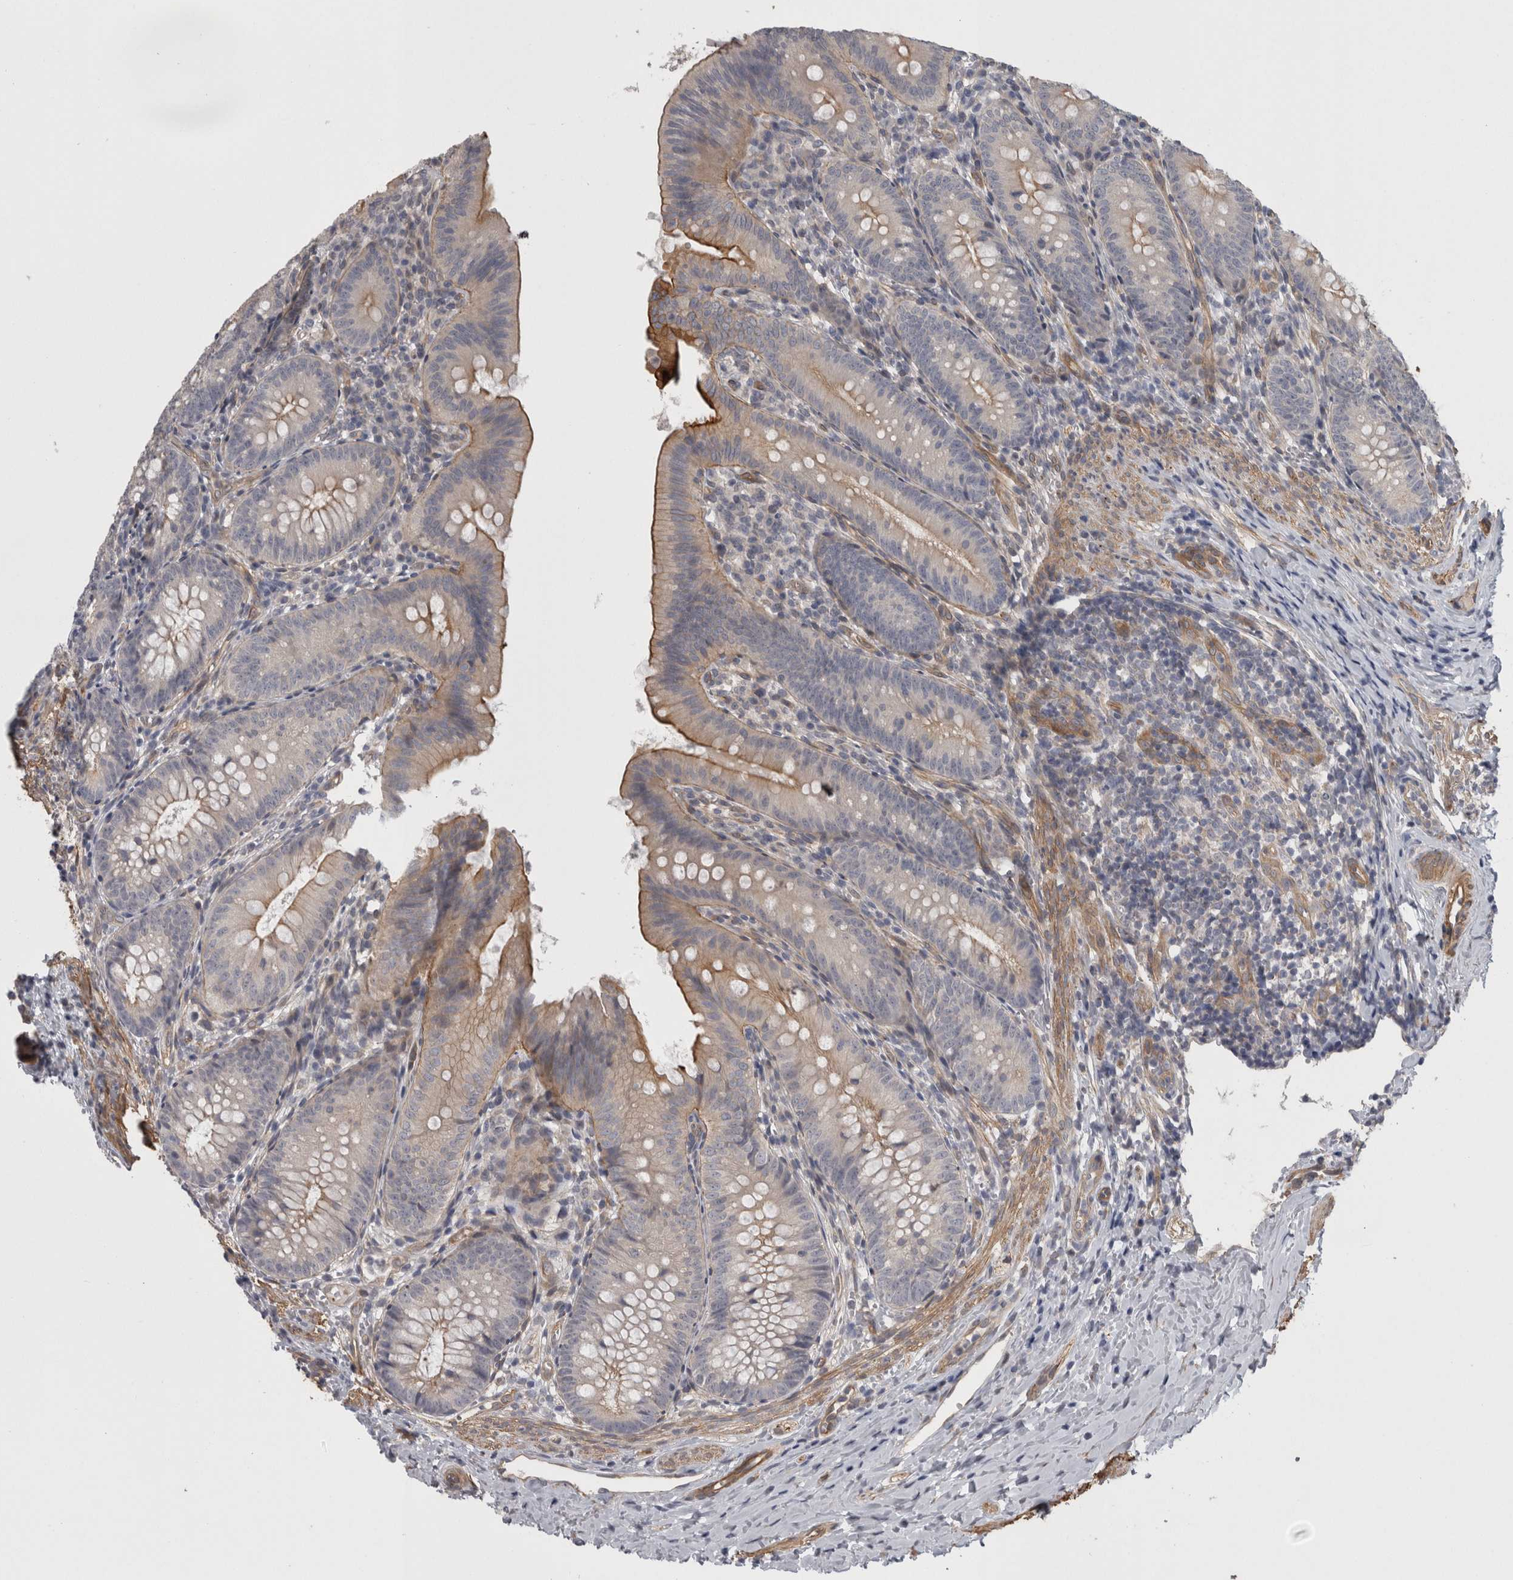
{"staining": {"intensity": "moderate", "quantity": "<25%", "location": "cytoplasmic/membranous"}, "tissue": "appendix", "cell_type": "Glandular cells", "image_type": "normal", "snomed": [{"axis": "morphology", "description": "Normal tissue, NOS"}, {"axis": "topography", "description": "Appendix"}], "caption": "Immunohistochemical staining of normal appendix reveals <25% levels of moderate cytoplasmic/membranous protein expression in about <25% of glandular cells.", "gene": "RMDN1", "patient": {"sex": "male", "age": 1}}